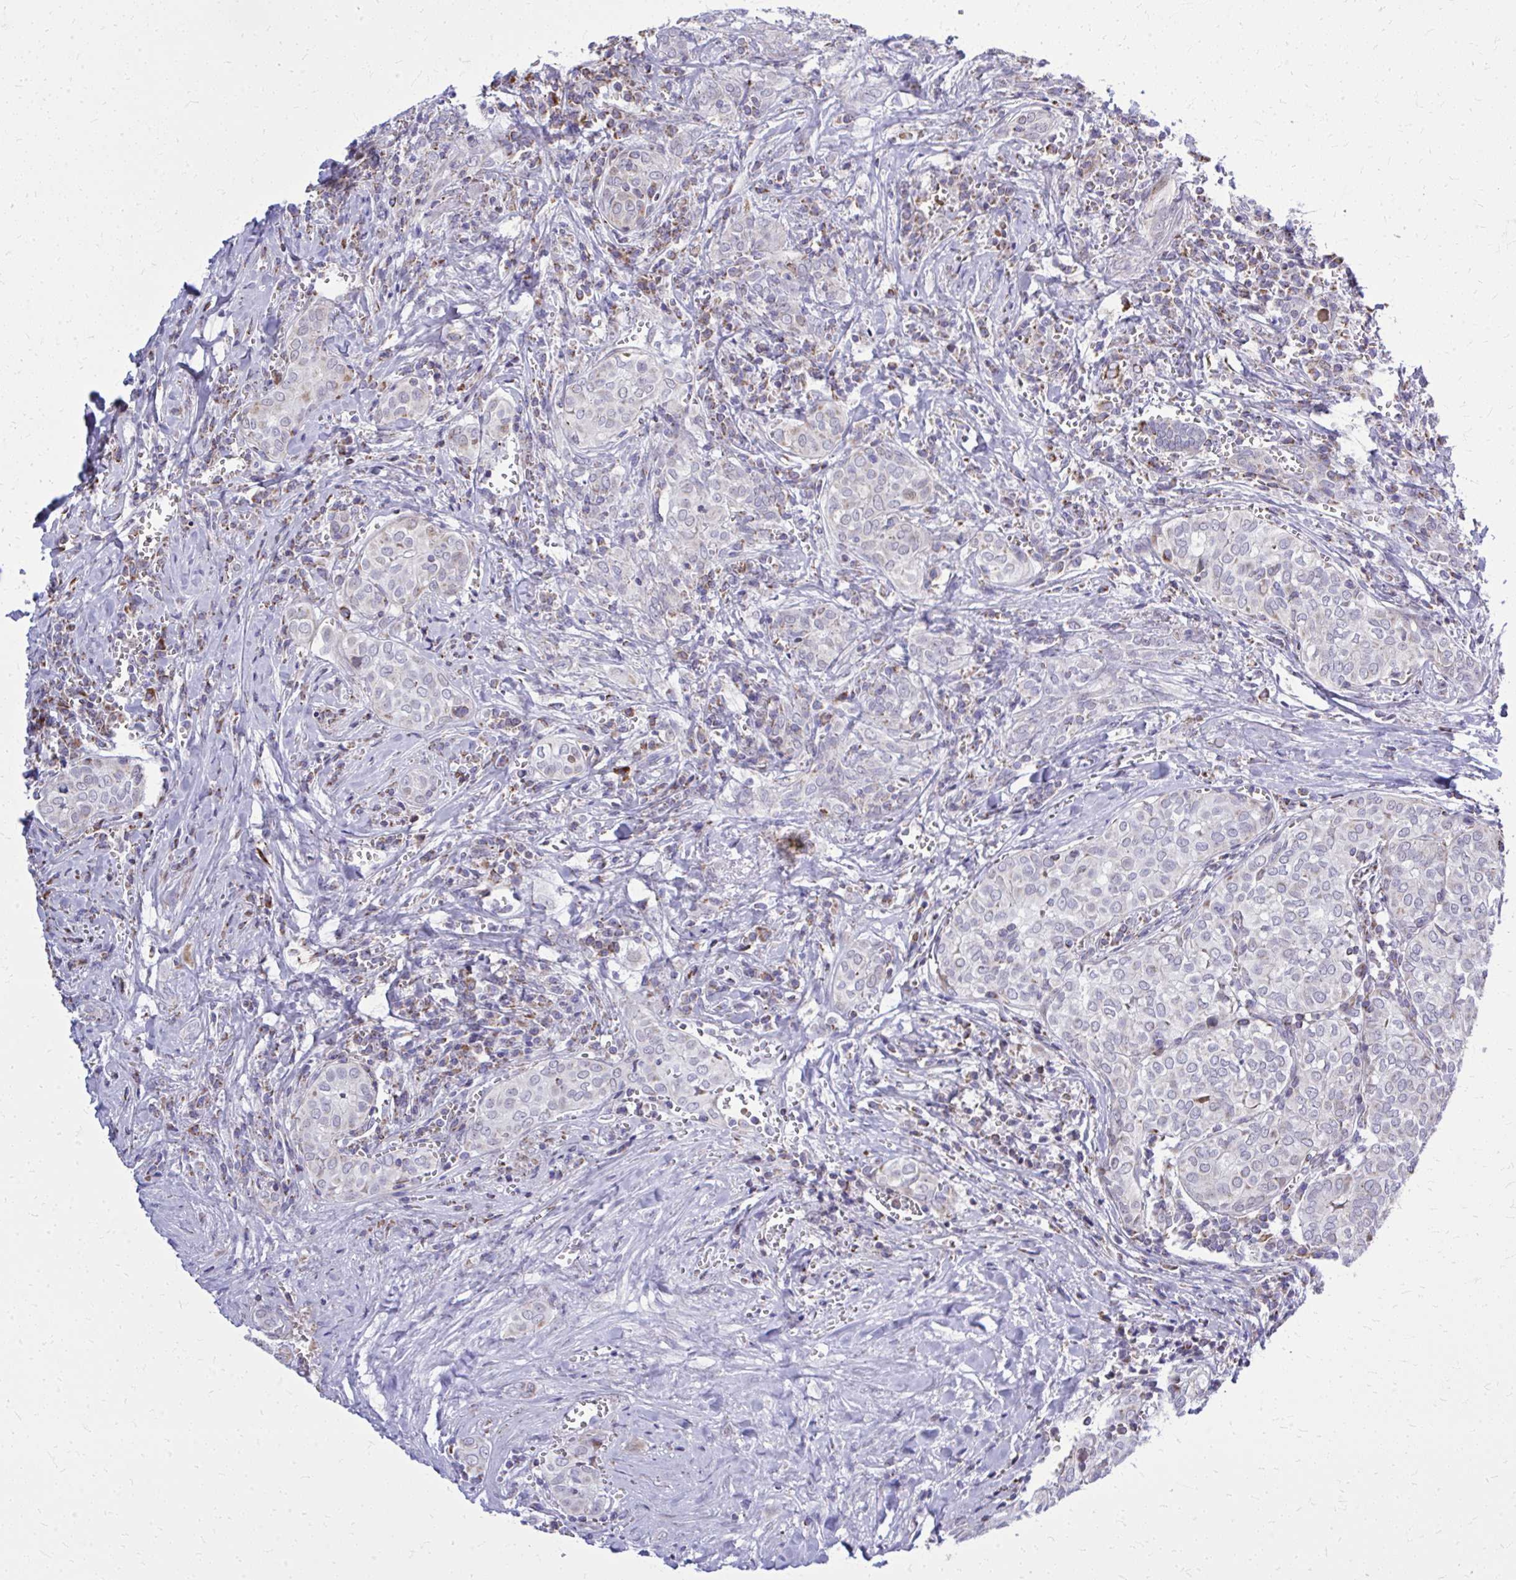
{"staining": {"intensity": "moderate", "quantity": "<25%", "location": "cytoplasmic/membranous"}, "tissue": "thyroid cancer", "cell_type": "Tumor cells", "image_type": "cancer", "snomed": [{"axis": "morphology", "description": "Papillary adenocarcinoma, NOS"}, {"axis": "topography", "description": "Thyroid gland"}], "caption": "There is low levels of moderate cytoplasmic/membranous staining in tumor cells of thyroid papillary adenocarcinoma, as demonstrated by immunohistochemical staining (brown color).", "gene": "ZNF362", "patient": {"sex": "female", "age": 30}}